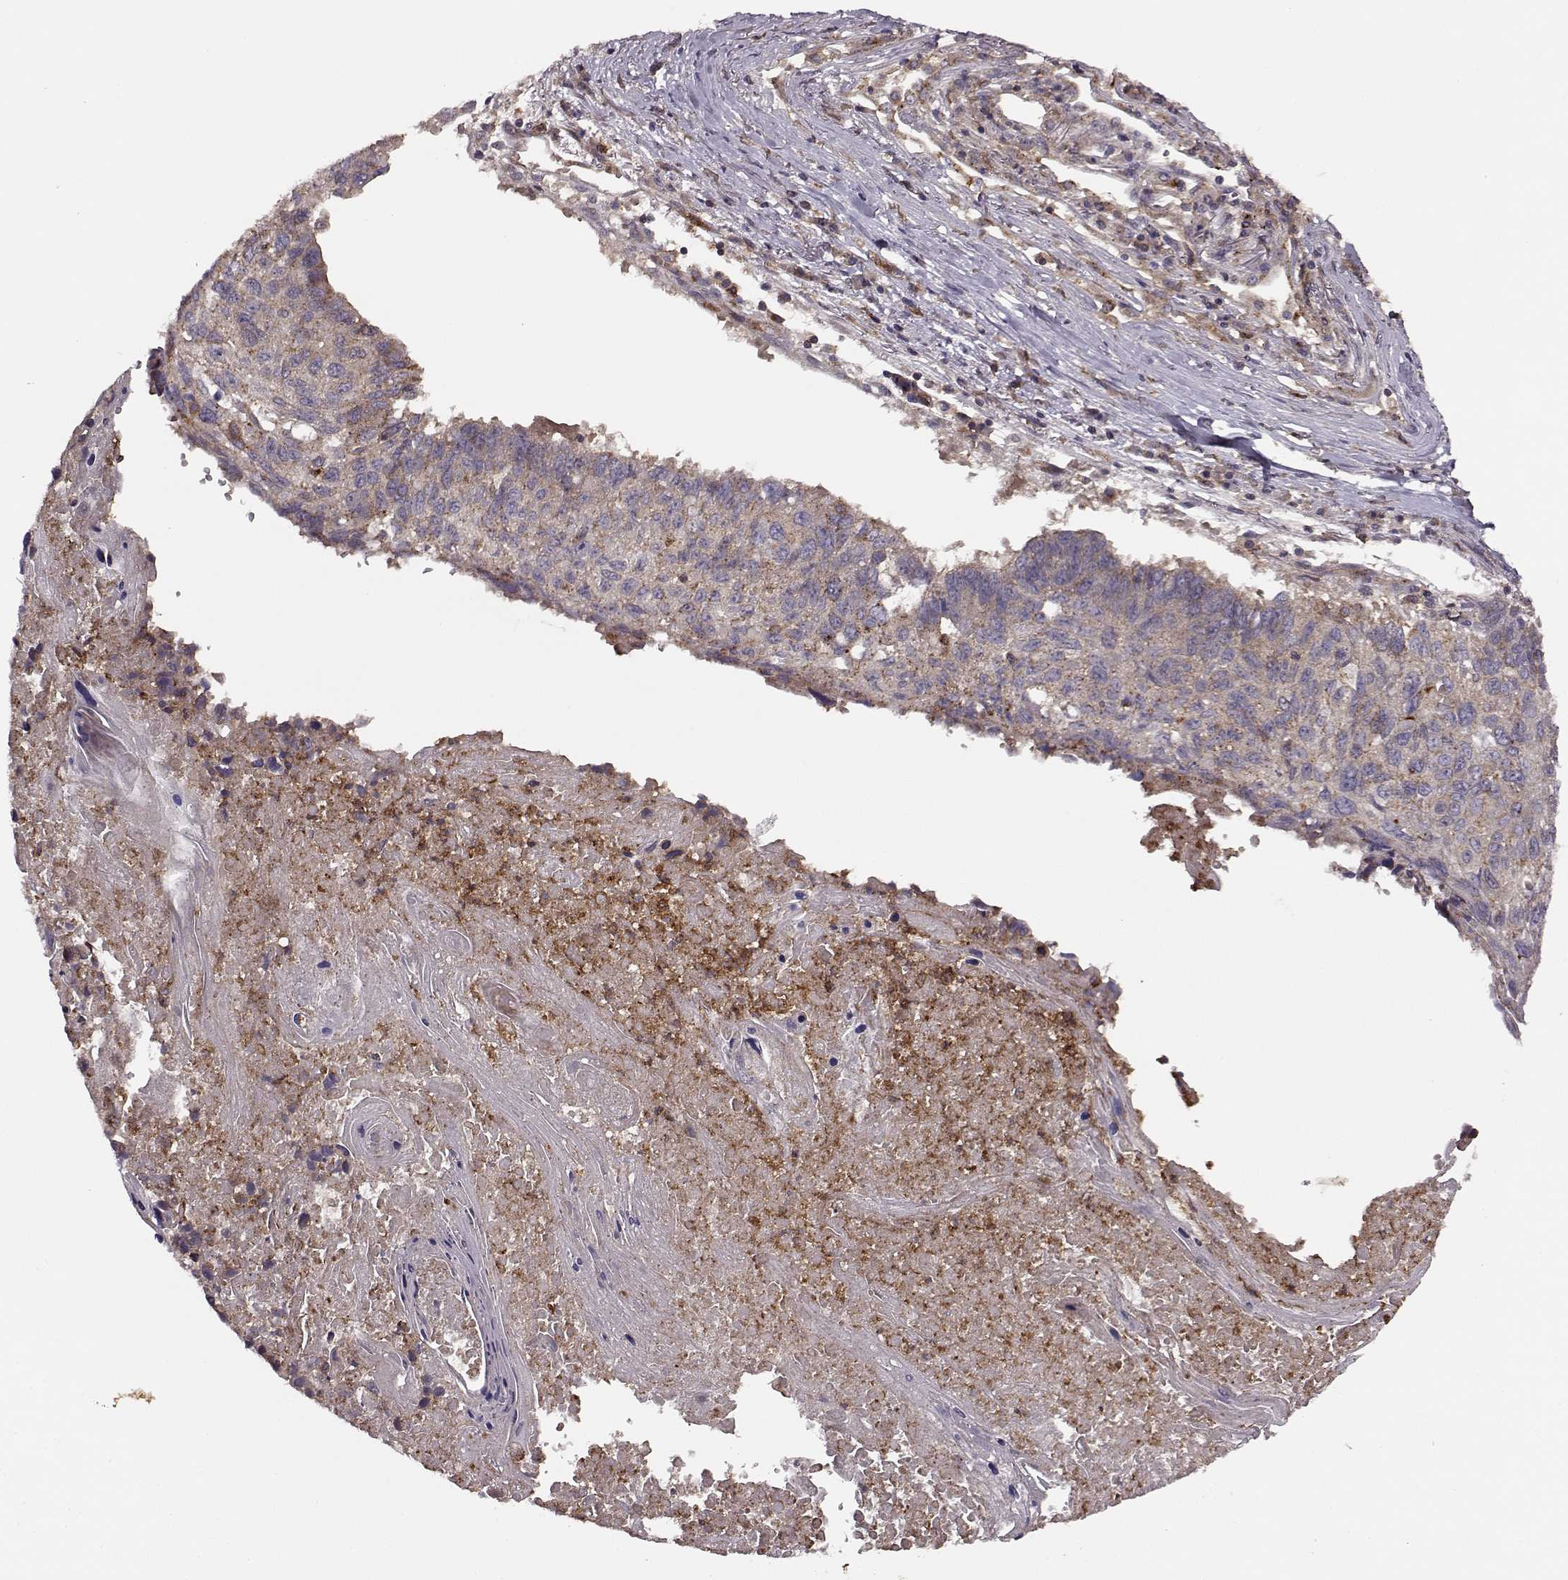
{"staining": {"intensity": "weak", "quantity": ">75%", "location": "cytoplasmic/membranous"}, "tissue": "lung cancer", "cell_type": "Tumor cells", "image_type": "cancer", "snomed": [{"axis": "morphology", "description": "Squamous cell carcinoma, NOS"}, {"axis": "topography", "description": "Lung"}], "caption": "Weak cytoplasmic/membranous protein positivity is present in about >75% of tumor cells in lung cancer (squamous cell carcinoma).", "gene": "IFRD2", "patient": {"sex": "male", "age": 73}}